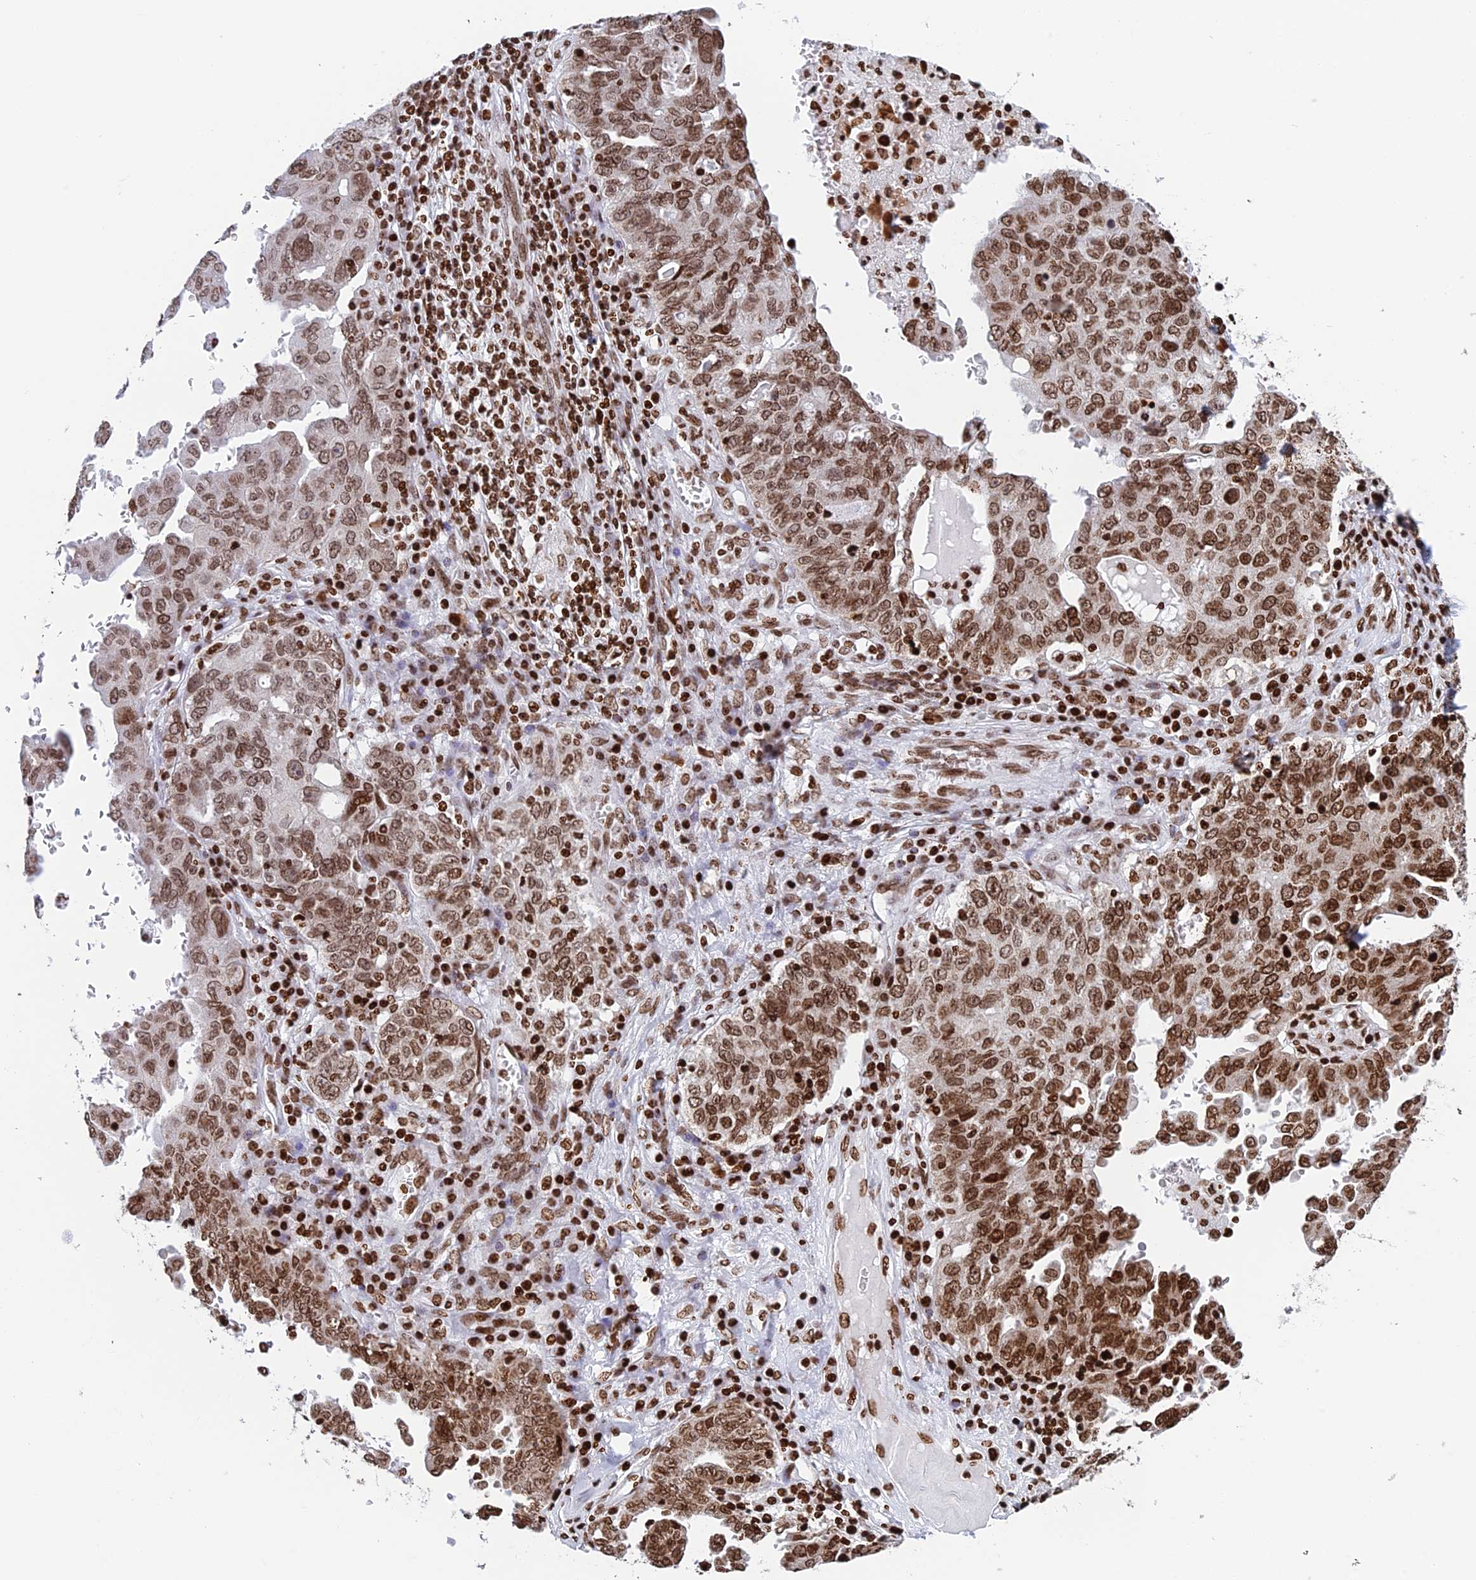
{"staining": {"intensity": "moderate", "quantity": ">75%", "location": "nuclear"}, "tissue": "ovarian cancer", "cell_type": "Tumor cells", "image_type": "cancer", "snomed": [{"axis": "morphology", "description": "Carcinoma, endometroid"}, {"axis": "topography", "description": "Ovary"}], "caption": "Ovarian cancer (endometroid carcinoma) stained for a protein demonstrates moderate nuclear positivity in tumor cells. (brown staining indicates protein expression, while blue staining denotes nuclei).", "gene": "RPAP1", "patient": {"sex": "female", "age": 62}}